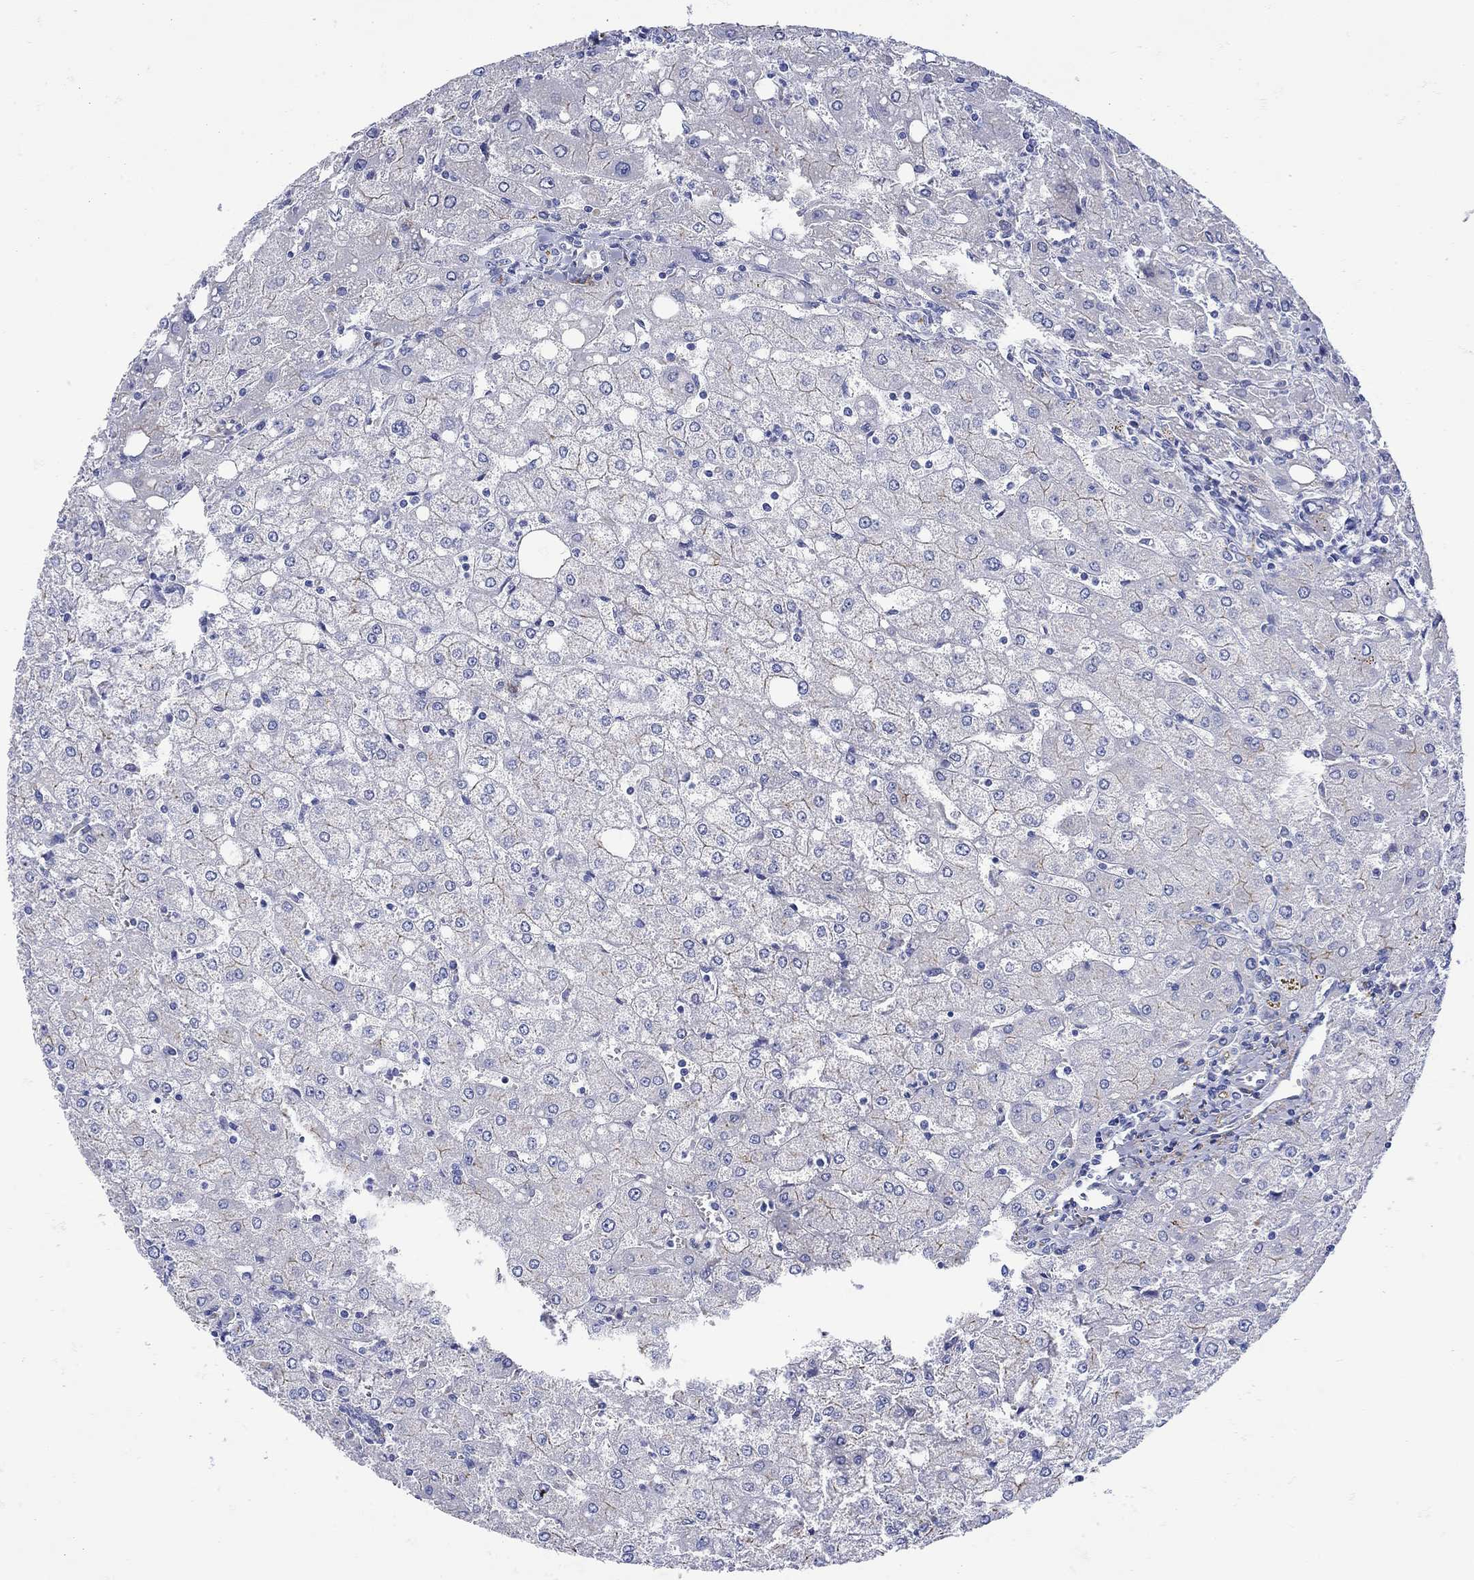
{"staining": {"intensity": "moderate", "quantity": "25%-75%", "location": "cytoplasmic/membranous"}, "tissue": "liver", "cell_type": "Cholangiocytes", "image_type": "normal", "snomed": [{"axis": "morphology", "description": "Normal tissue, NOS"}, {"axis": "topography", "description": "Liver"}], "caption": "IHC image of normal liver: human liver stained using IHC reveals medium levels of moderate protein expression localized specifically in the cytoplasmic/membranous of cholangiocytes, appearing as a cytoplasmic/membranous brown color.", "gene": "ANKMY1", "patient": {"sex": "female", "age": 53}}